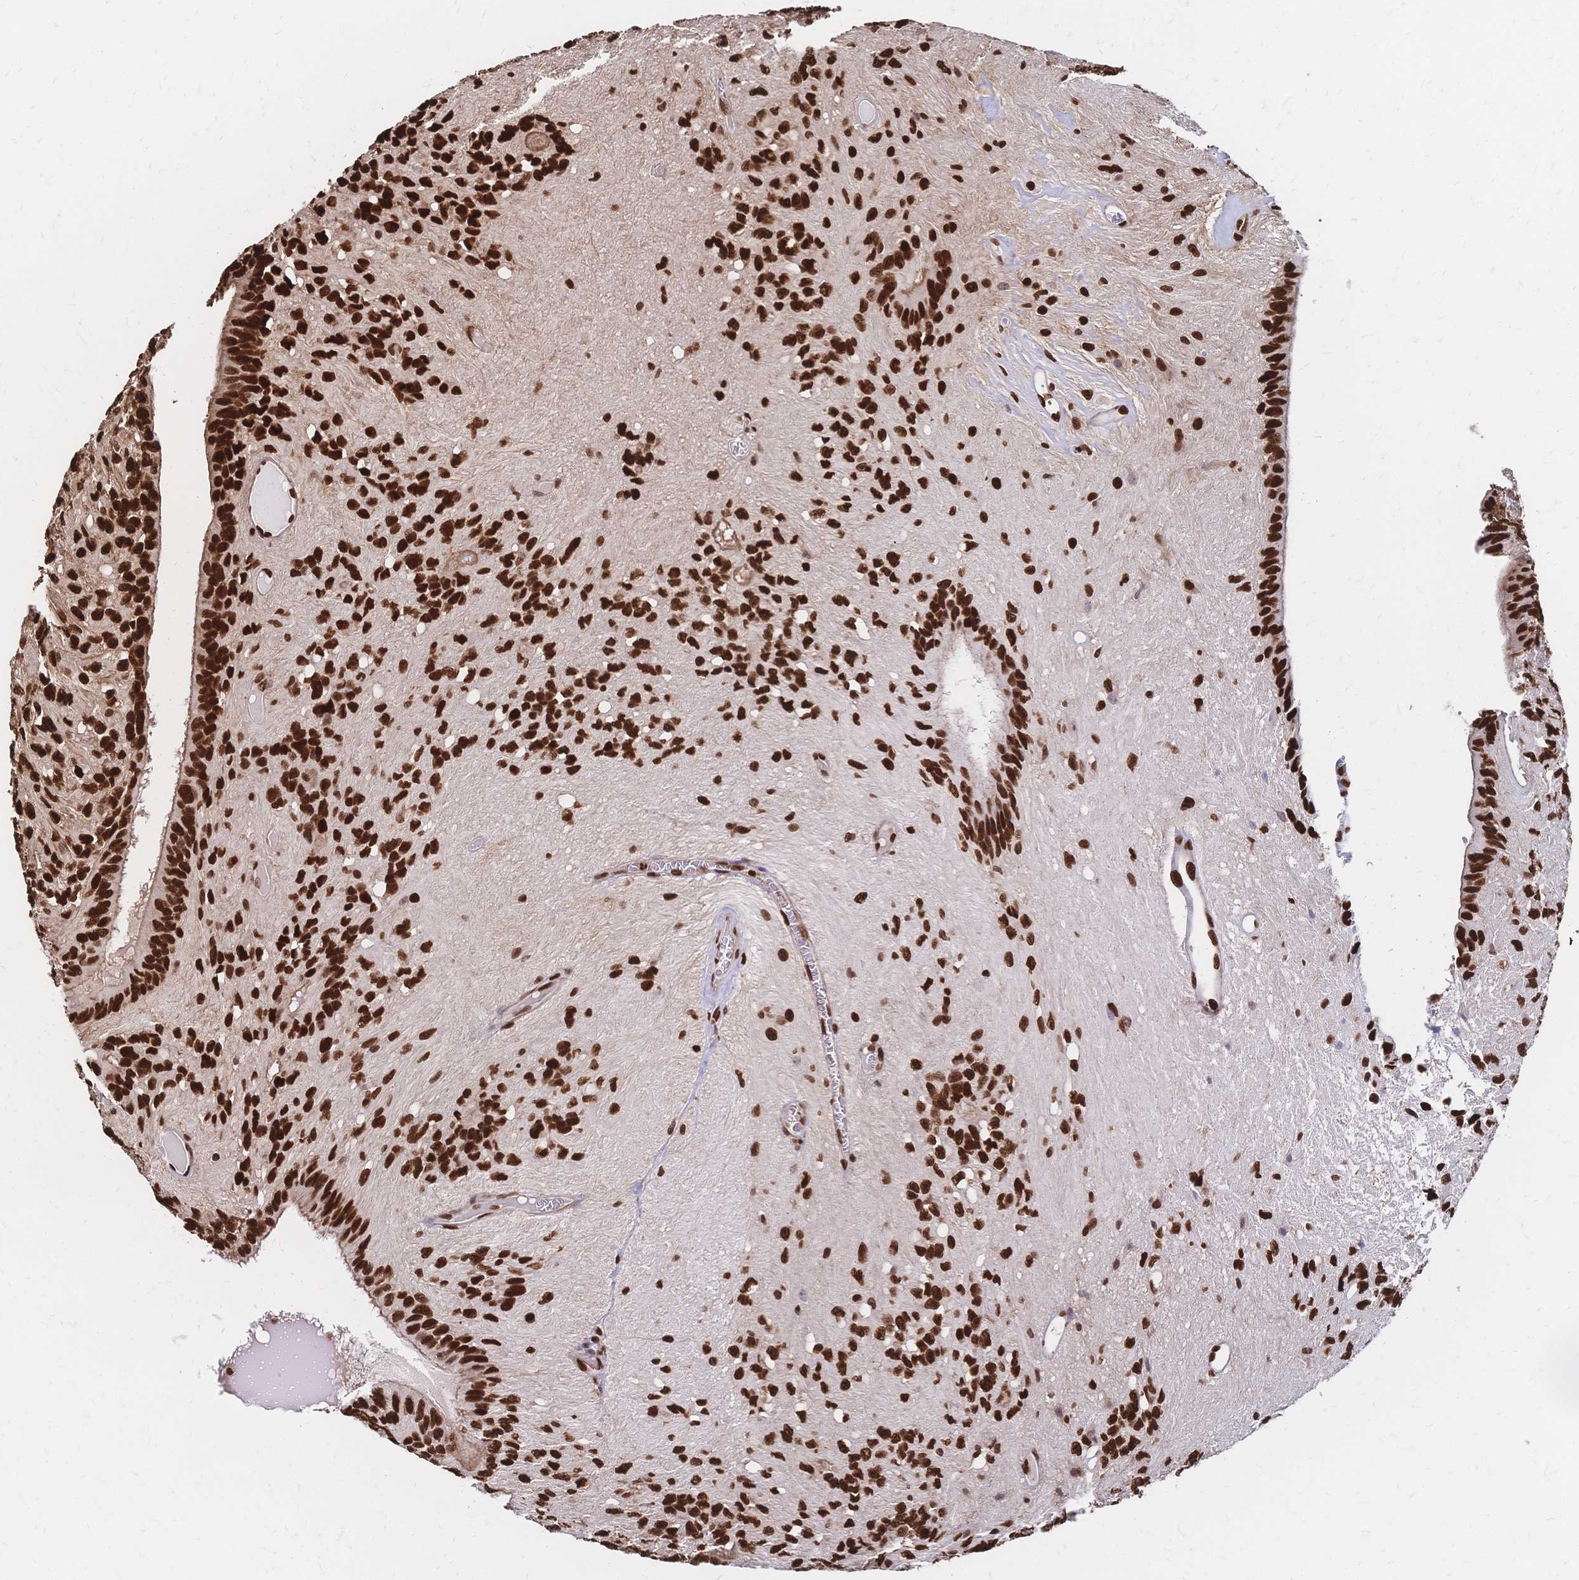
{"staining": {"intensity": "strong", "quantity": ">75%", "location": "nuclear"}, "tissue": "glioma", "cell_type": "Tumor cells", "image_type": "cancer", "snomed": [{"axis": "morphology", "description": "Glioma, malignant, Low grade"}, {"axis": "topography", "description": "Brain"}], "caption": "Protein expression analysis of low-grade glioma (malignant) displays strong nuclear positivity in about >75% of tumor cells.", "gene": "HDGF", "patient": {"sex": "male", "age": 31}}